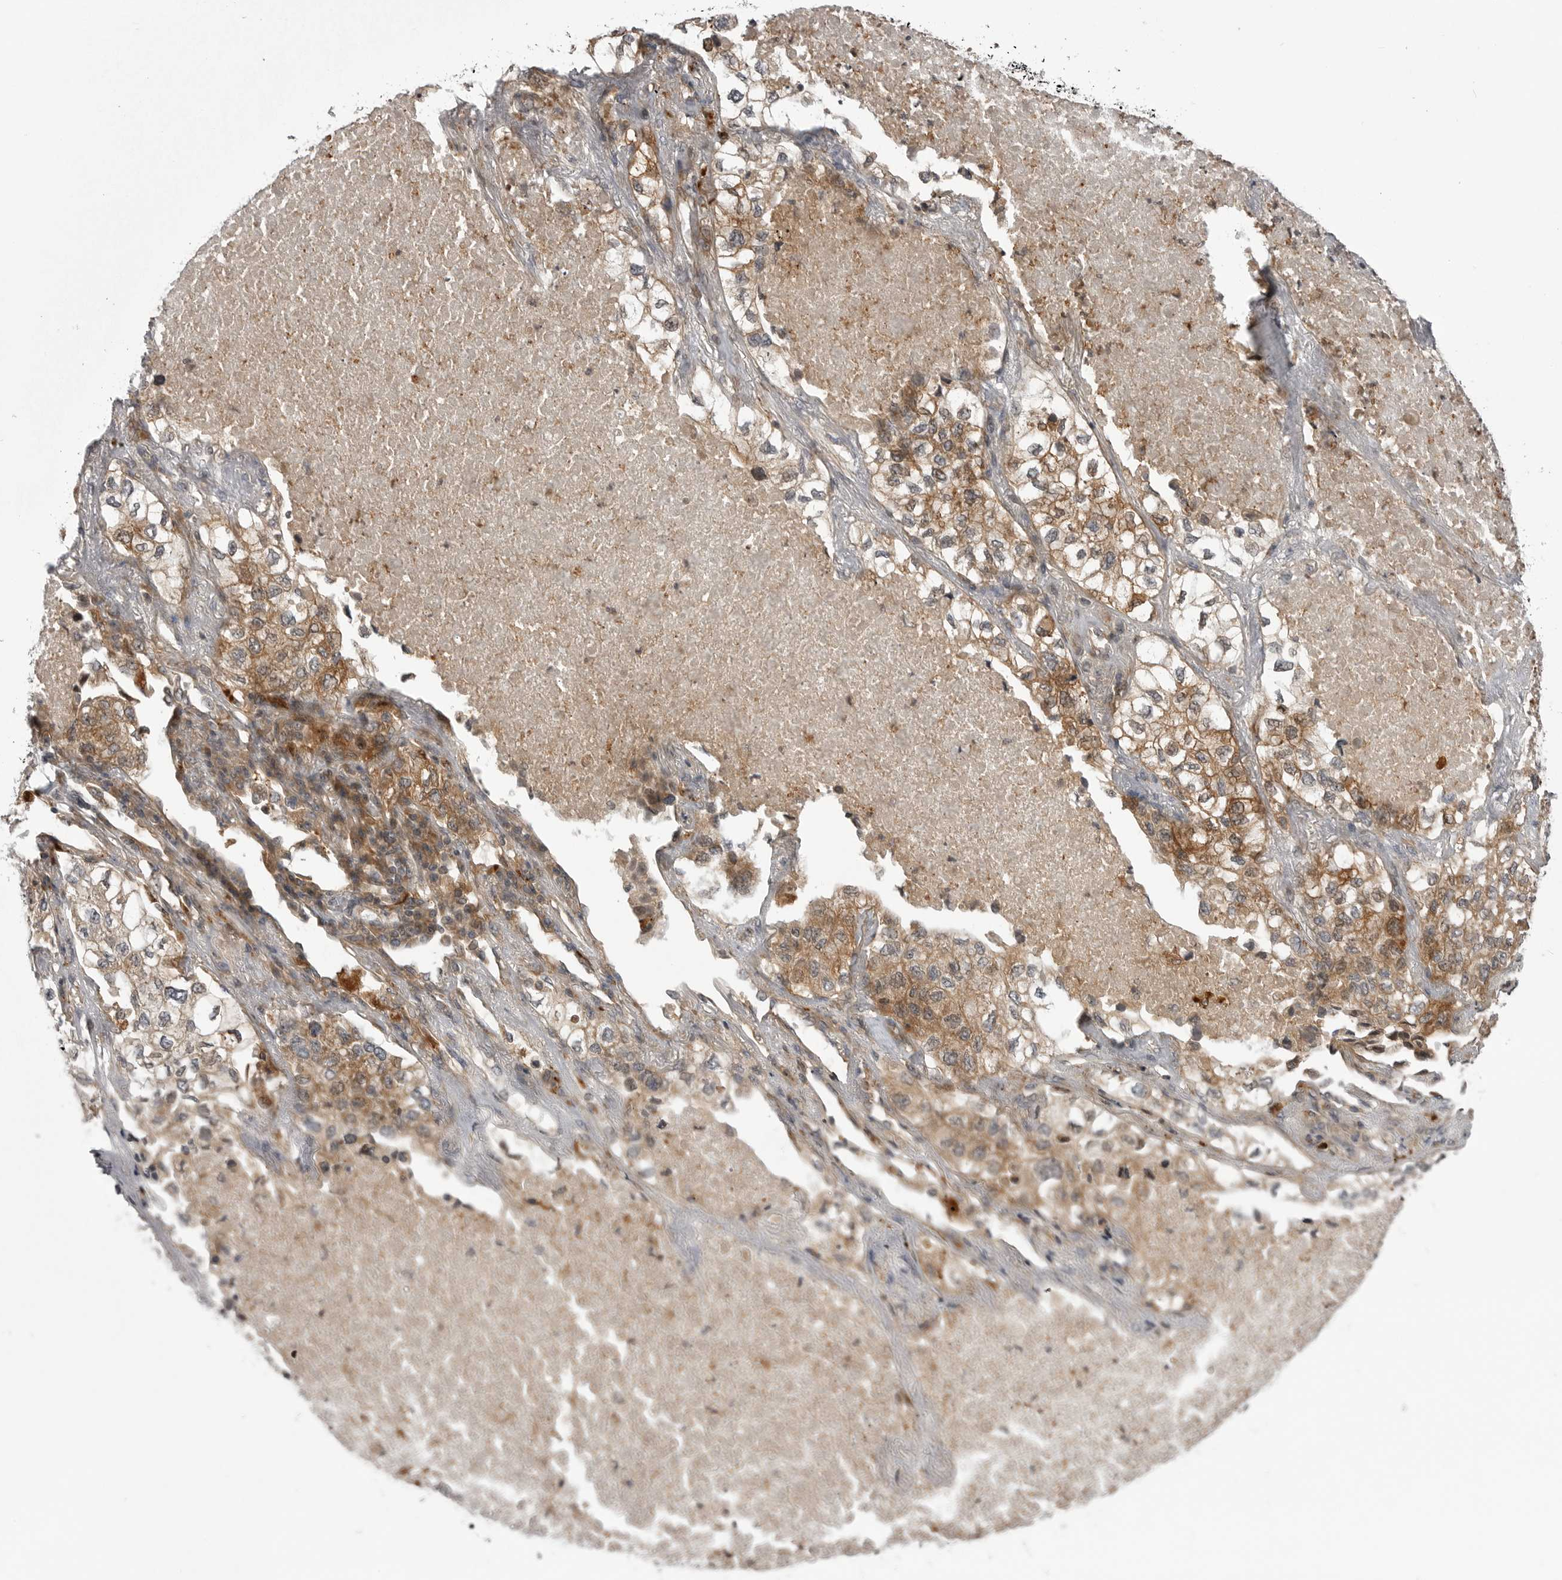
{"staining": {"intensity": "moderate", "quantity": ">75%", "location": "cytoplasmic/membranous"}, "tissue": "lung cancer", "cell_type": "Tumor cells", "image_type": "cancer", "snomed": [{"axis": "morphology", "description": "Adenocarcinoma, NOS"}, {"axis": "topography", "description": "Lung"}], "caption": "Protein expression by immunohistochemistry exhibits moderate cytoplasmic/membranous positivity in about >75% of tumor cells in lung cancer (adenocarcinoma). (IHC, brightfield microscopy, high magnification).", "gene": "LRRC45", "patient": {"sex": "male", "age": 63}}